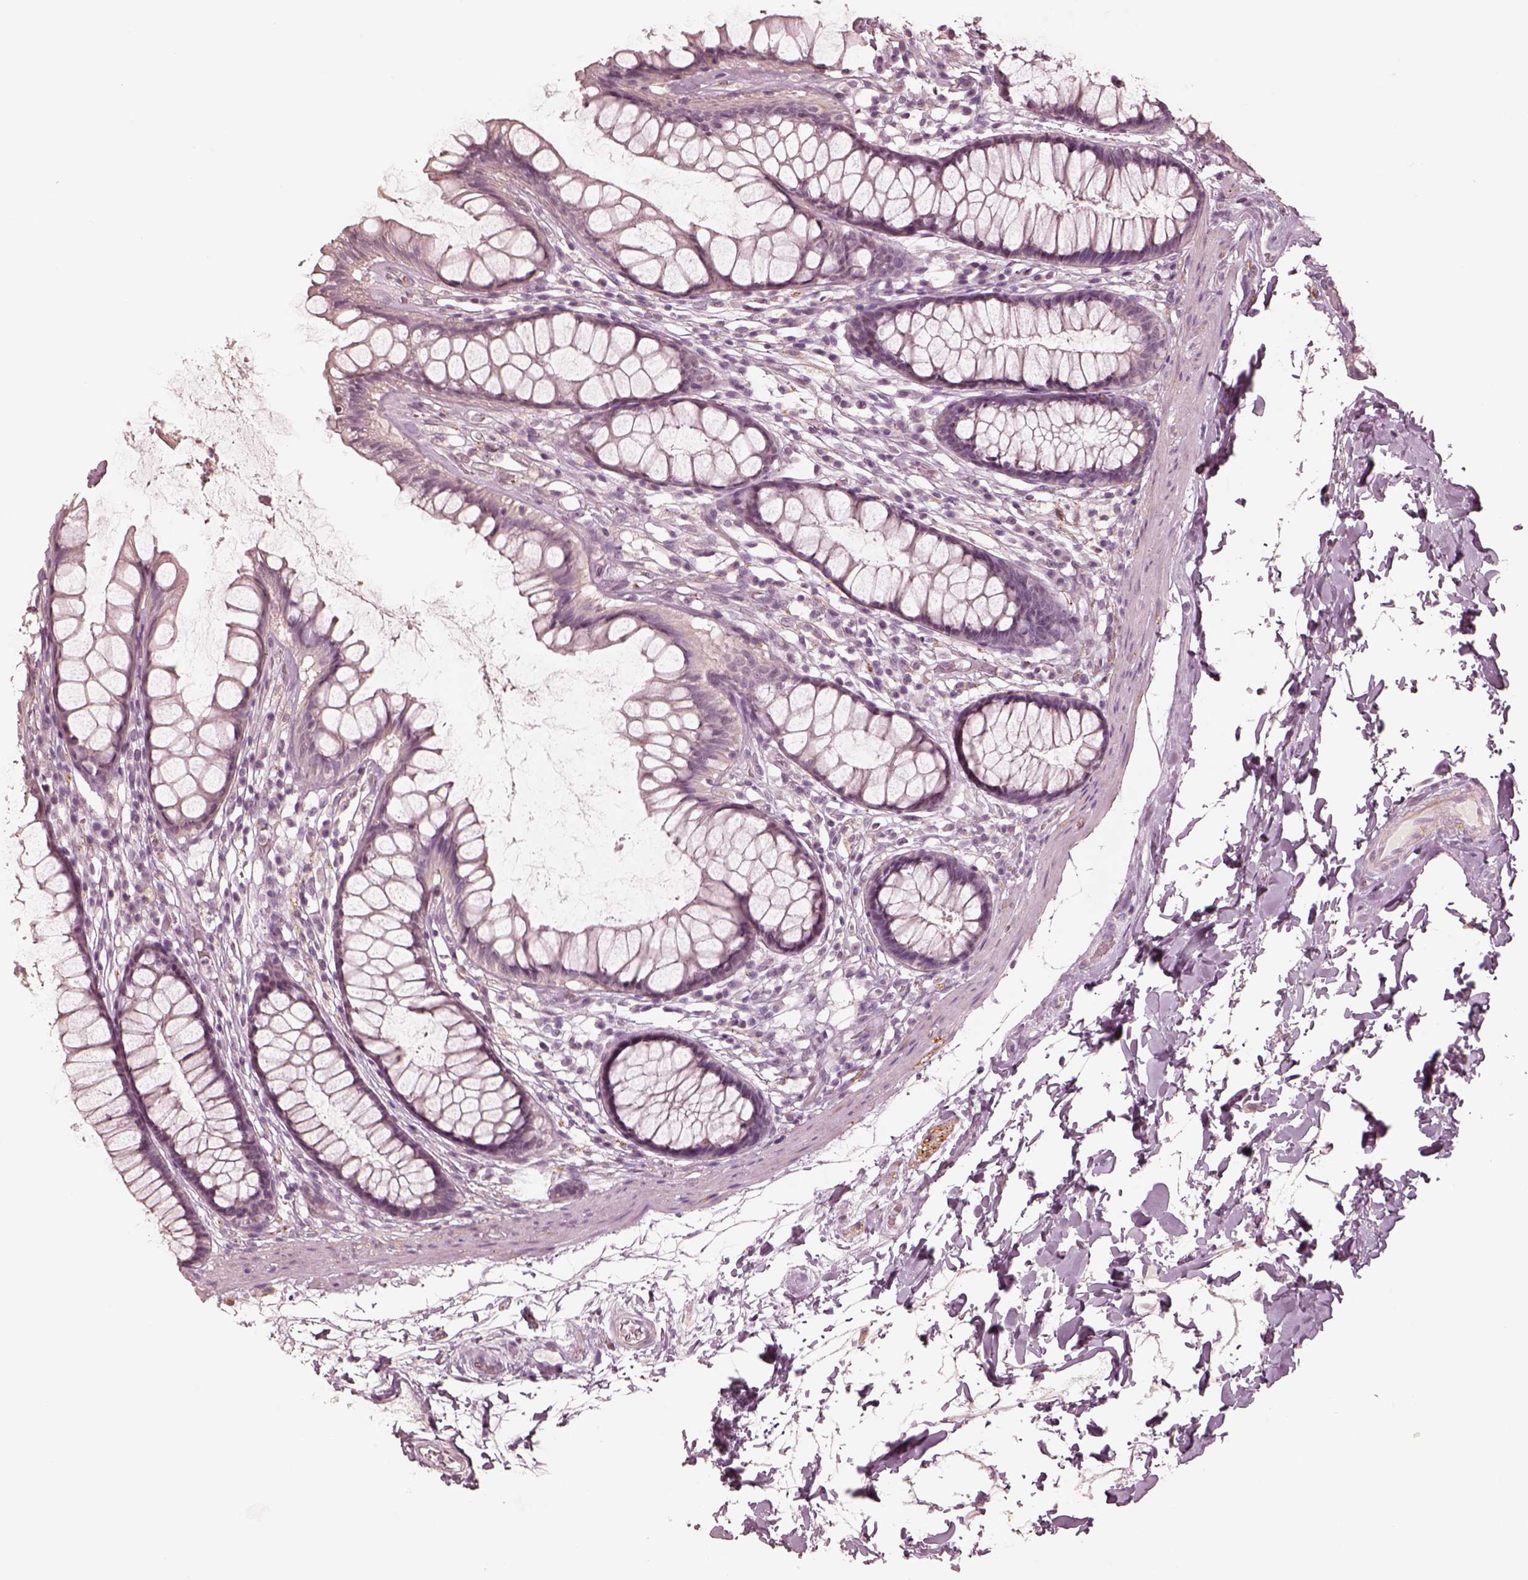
{"staining": {"intensity": "negative", "quantity": "none", "location": "none"}, "tissue": "rectum", "cell_type": "Glandular cells", "image_type": "normal", "snomed": [{"axis": "morphology", "description": "Normal tissue, NOS"}, {"axis": "topography", "description": "Rectum"}], "caption": "Immunohistochemistry photomicrograph of benign rectum stained for a protein (brown), which reveals no positivity in glandular cells.", "gene": "DNAAF9", "patient": {"sex": "male", "age": 72}}